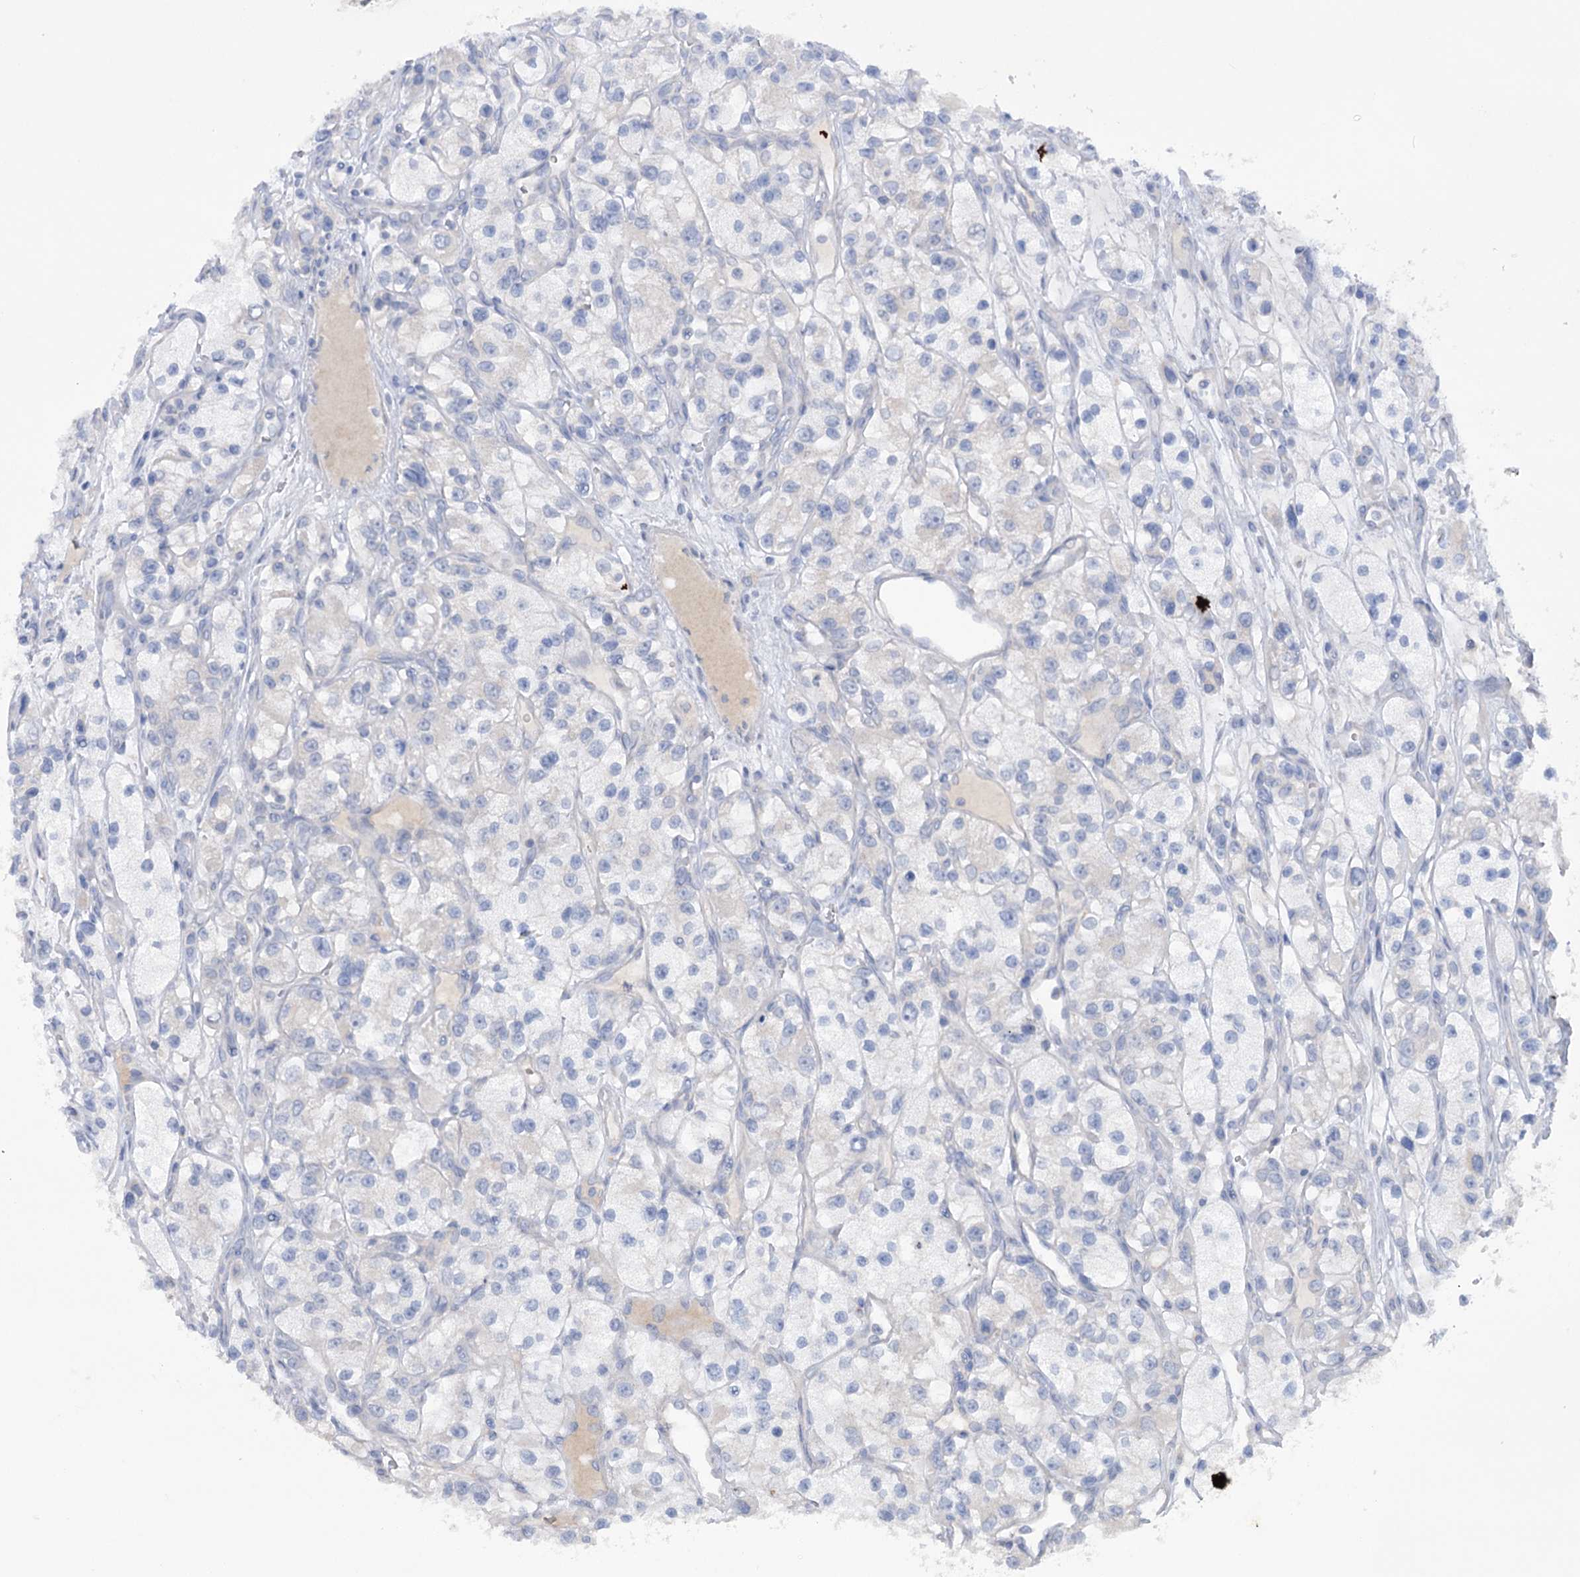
{"staining": {"intensity": "negative", "quantity": "none", "location": "none"}, "tissue": "renal cancer", "cell_type": "Tumor cells", "image_type": "cancer", "snomed": [{"axis": "morphology", "description": "Adenocarcinoma, NOS"}, {"axis": "topography", "description": "Kidney"}], "caption": "An image of human renal cancer is negative for staining in tumor cells.", "gene": "MTCH2", "patient": {"sex": "female", "age": 57}}